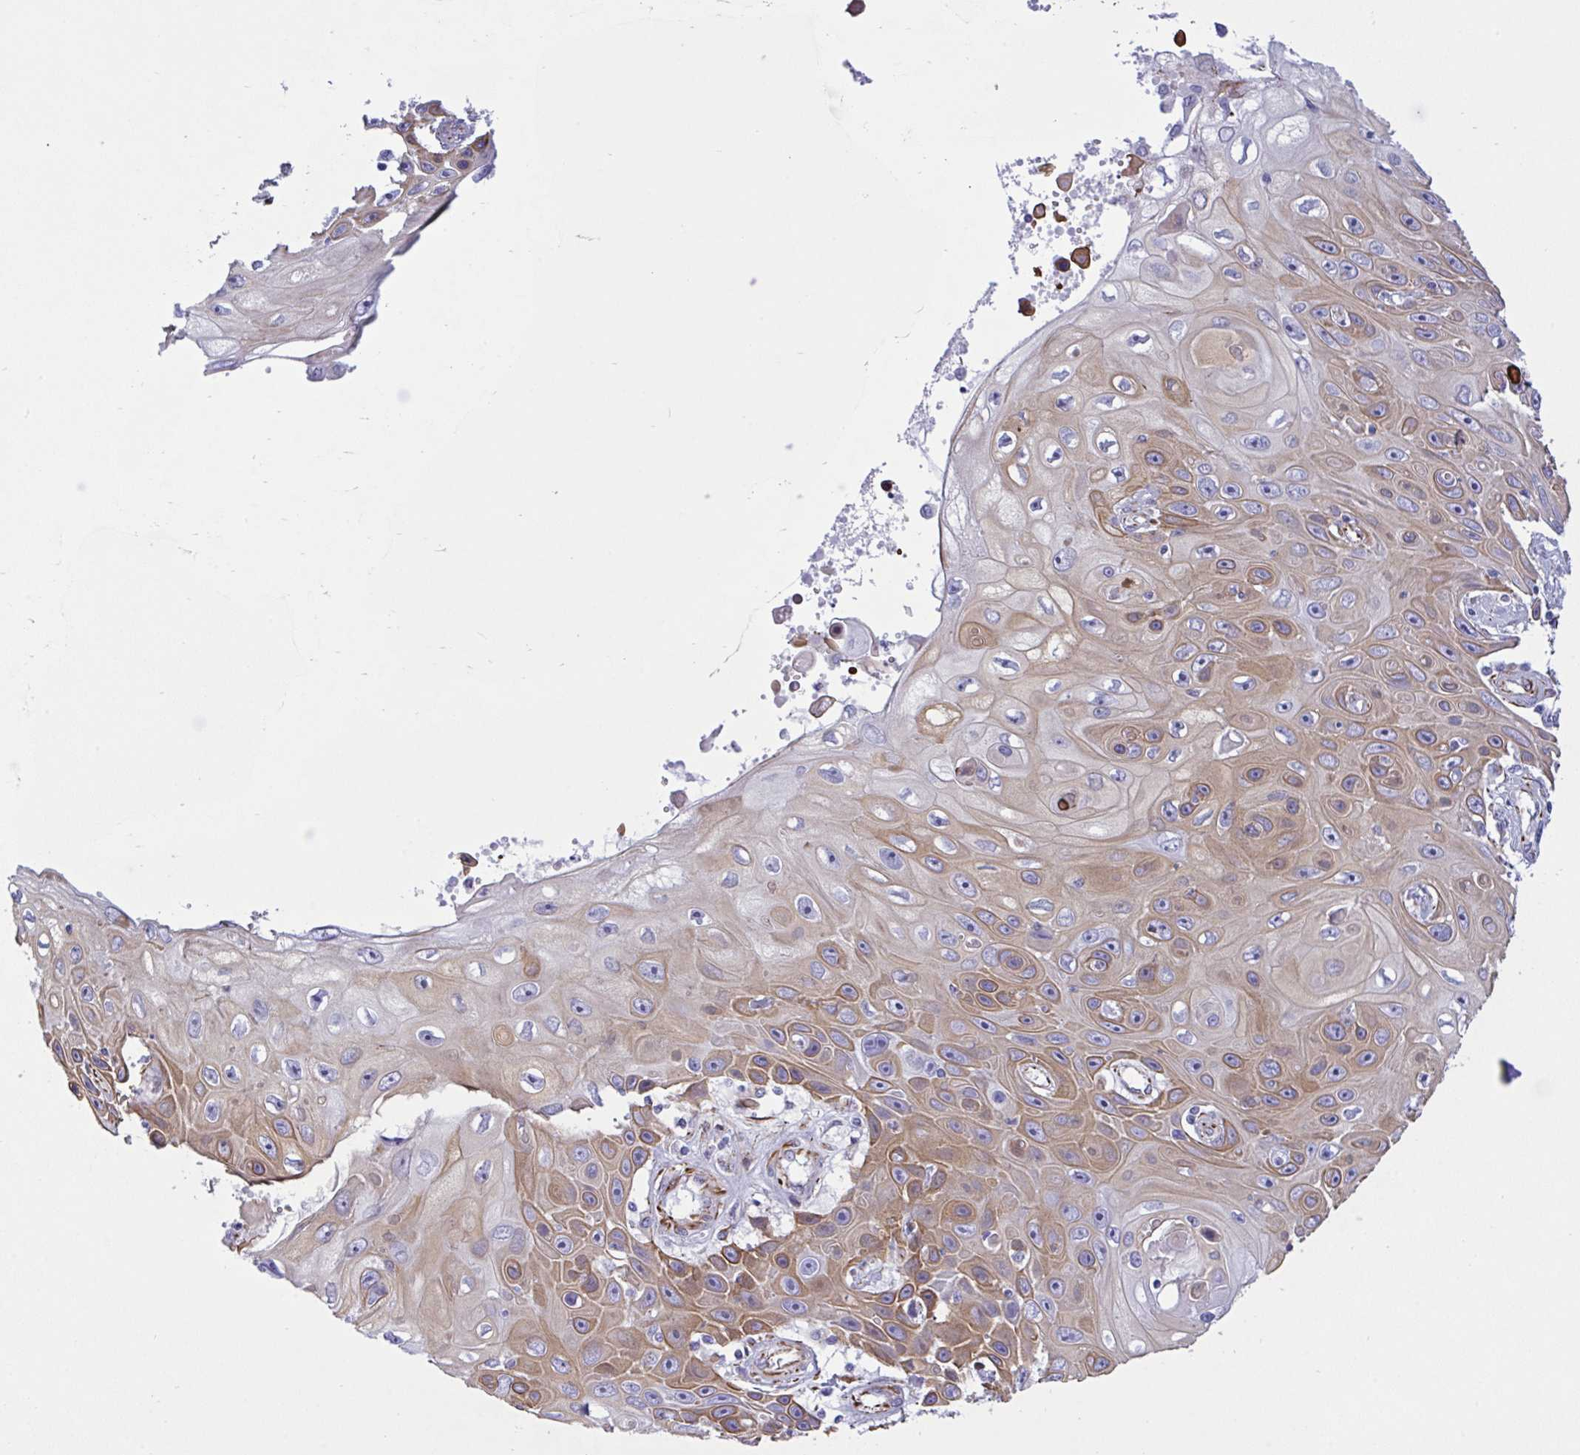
{"staining": {"intensity": "moderate", "quantity": ">75%", "location": "cytoplasmic/membranous"}, "tissue": "skin cancer", "cell_type": "Tumor cells", "image_type": "cancer", "snomed": [{"axis": "morphology", "description": "Squamous cell carcinoma, NOS"}, {"axis": "topography", "description": "Skin"}], "caption": "Tumor cells reveal medium levels of moderate cytoplasmic/membranous expression in about >75% of cells in human squamous cell carcinoma (skin).", "gene": "SMAD5", "patient": {"sex": "male", "age": 82}}